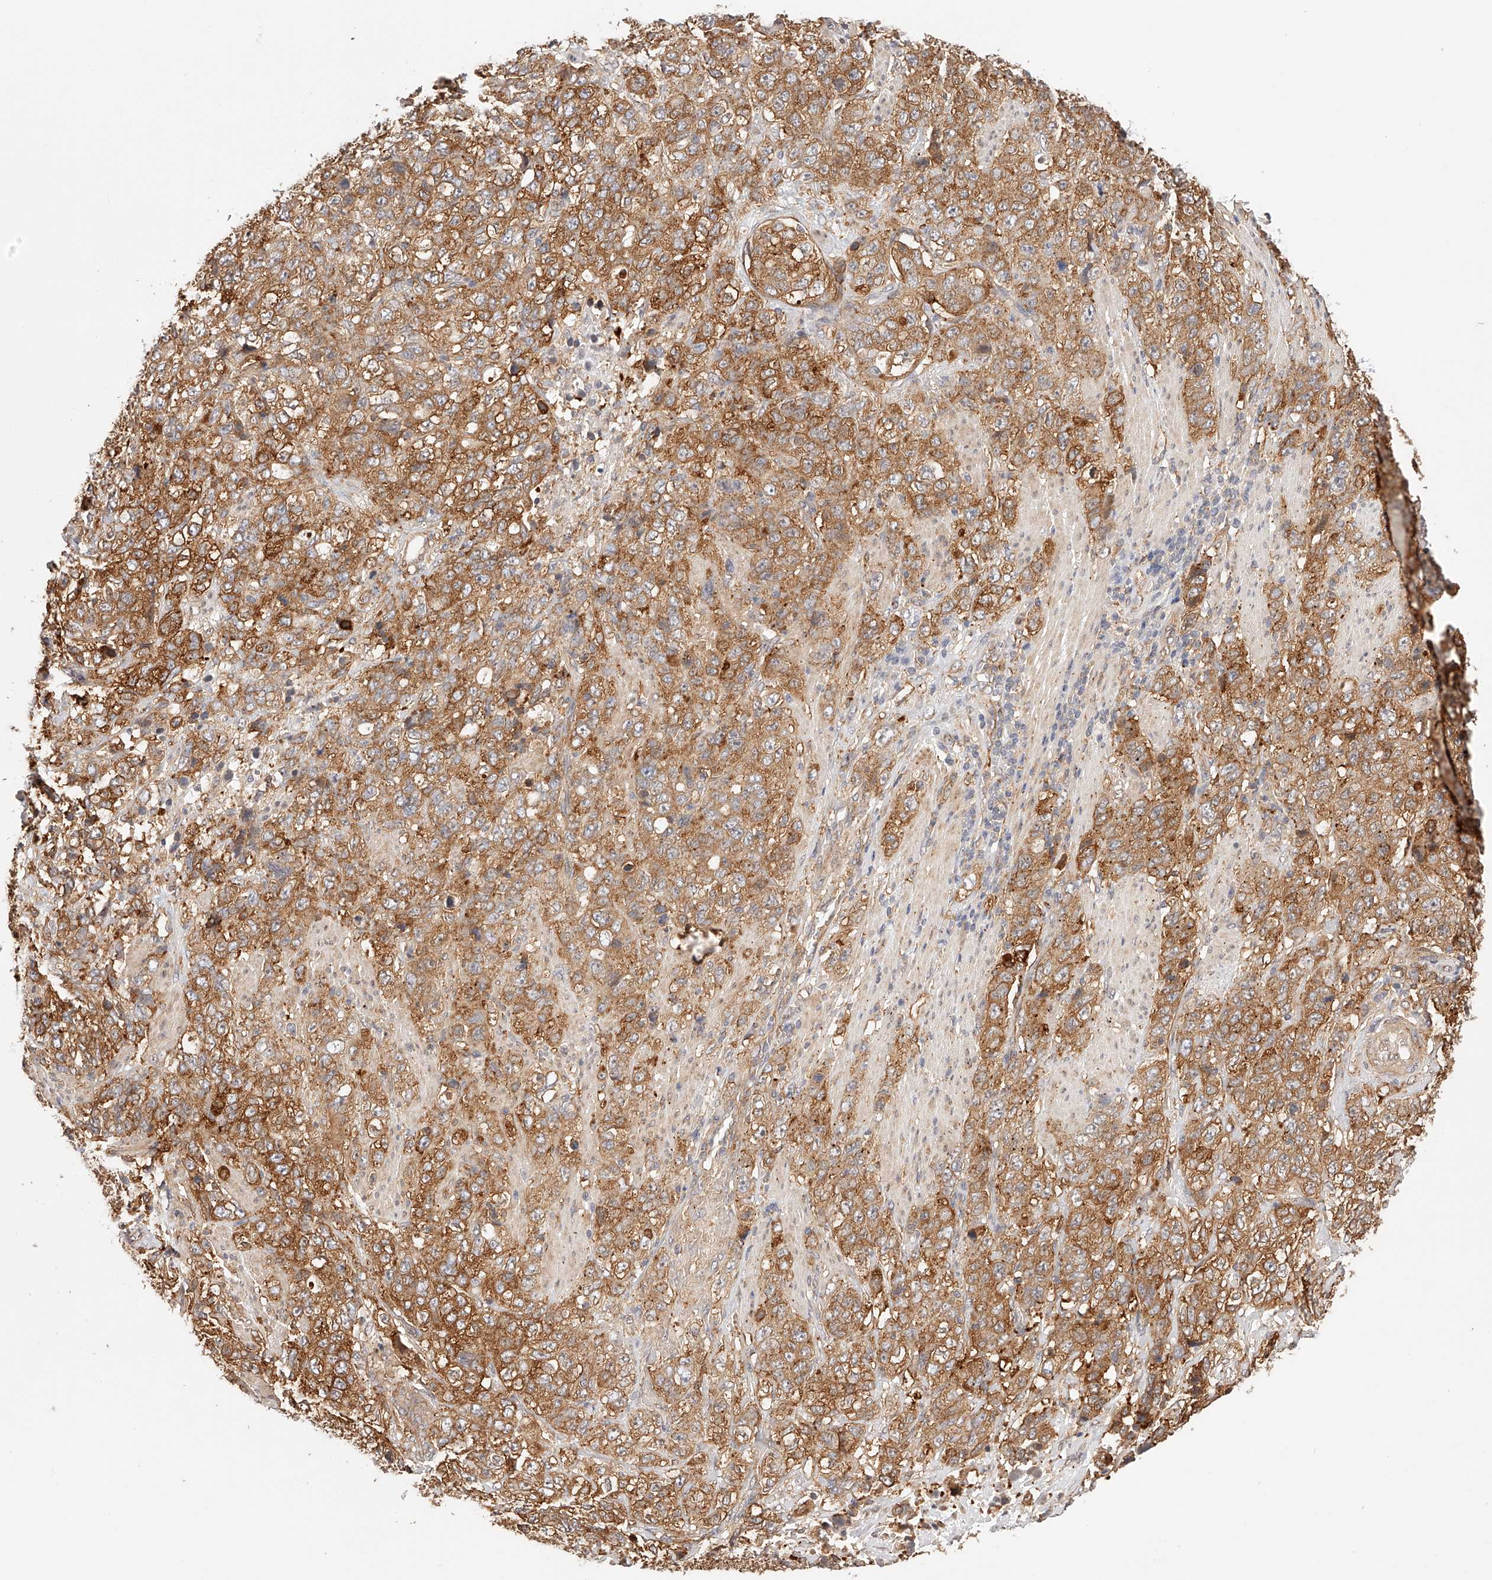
{"staining": {"intensity": "strong", "quantity": ">75%", "location": "cytoplasmic/membranous"}, "tissue": "stomach cancer", "cell_type": "Tumor cells", "image_type": "cancer", "snomed": [{"axis": "morphology", "description": "Adenocarcinoma, NOS"}, {"axis": "topography", "description": "Stomach"}], "caption": "This micrograph displays IHC staining of stomach adenocarcinoma, with high strong cytoplasmic/membranous staining in approximately >75% of tumor cells.", "gene": "SYNC", "patient": {"sex": "male", "age": 48}}